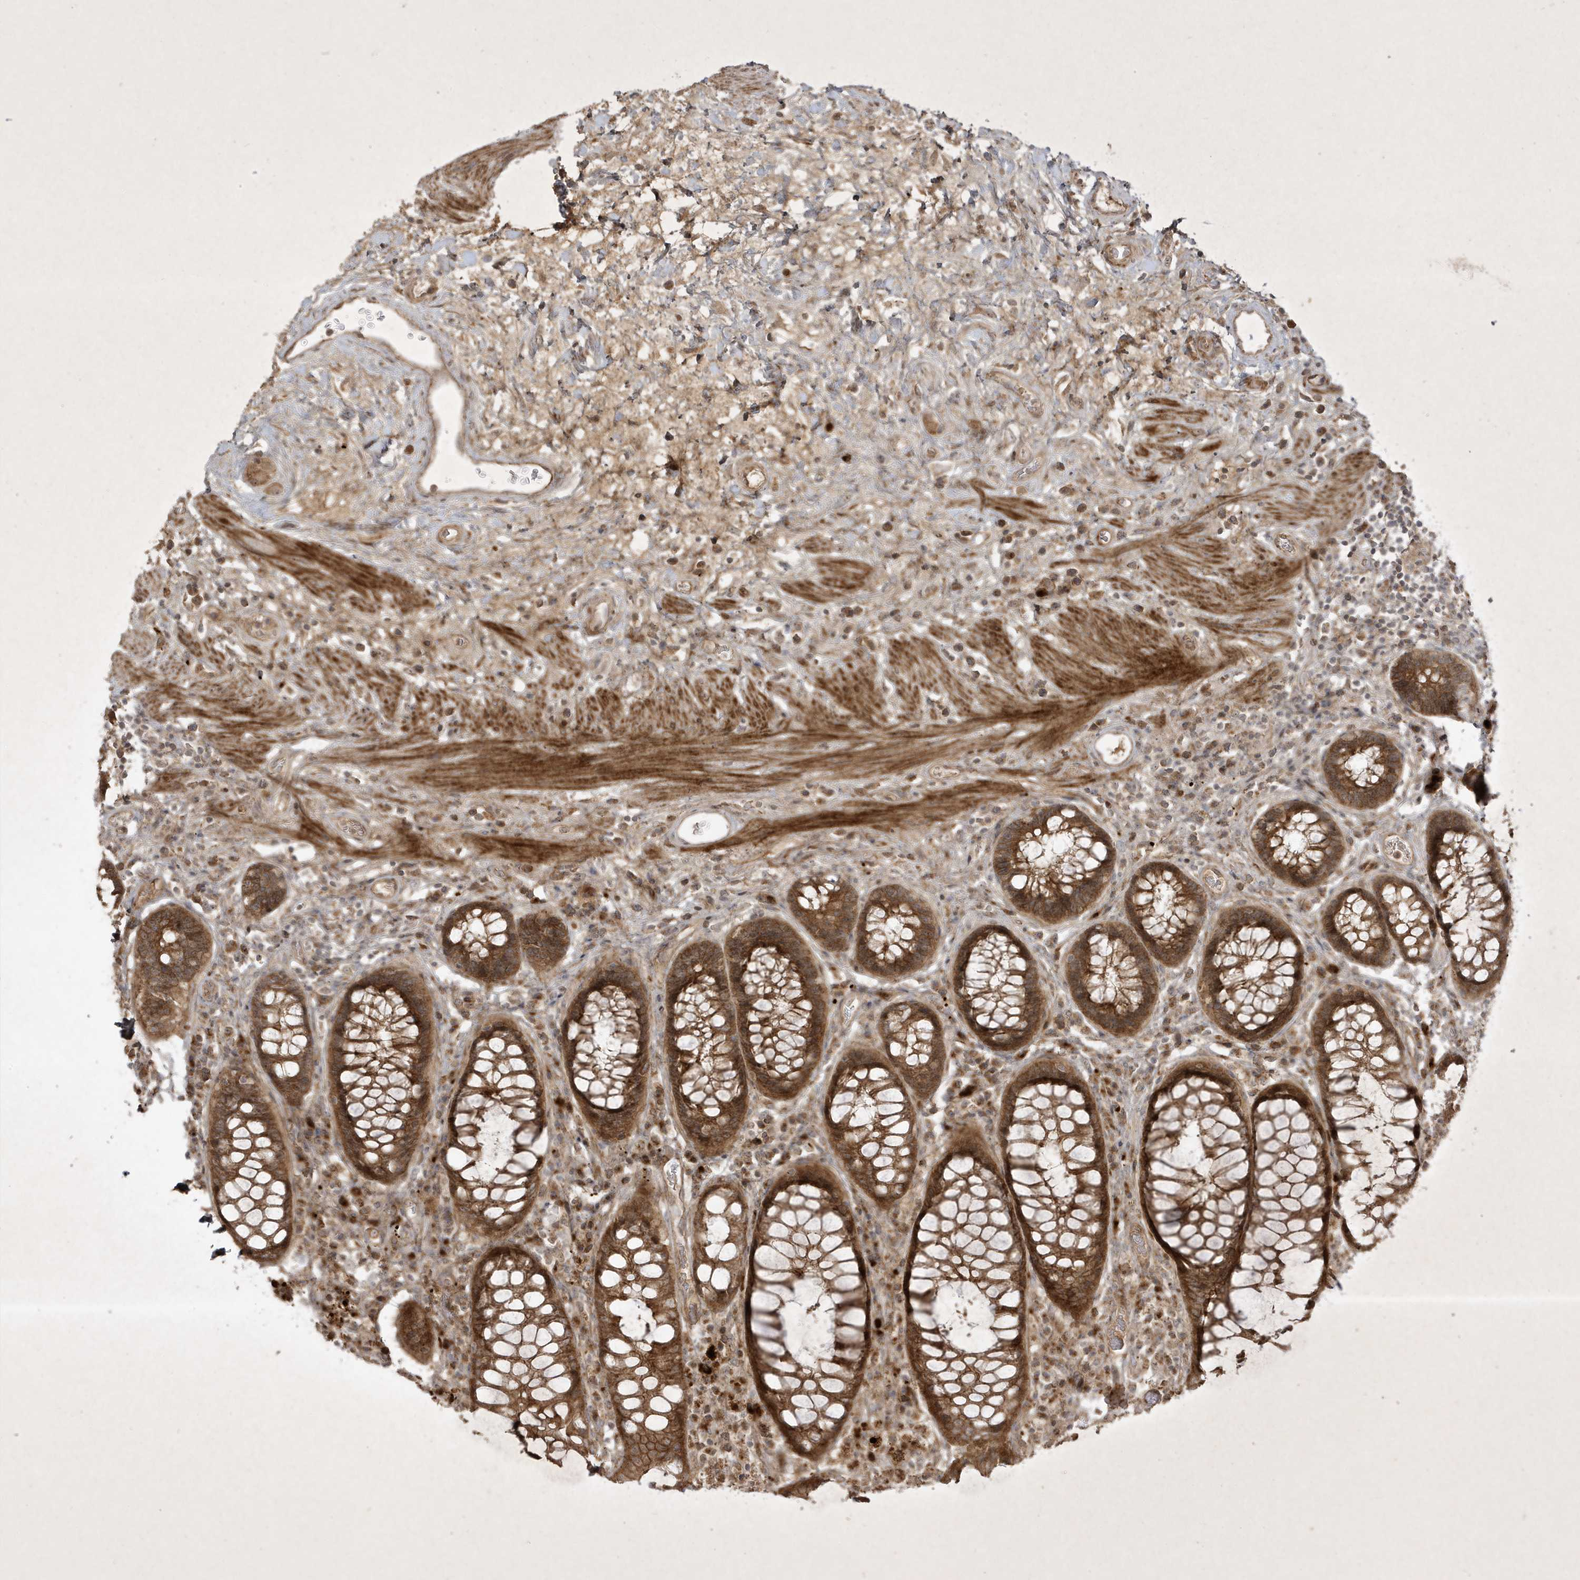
{"staining": {"intensity": "strong", "quantity": ">75%", "location": "cytoplasmic/membranous"}, "tissue": "rectum", "cell_type": "Glandular cells", "image_type": "normal", "snomed": [{"axis": "morphology", "description": "Normal tissue, NOS"}, {"axis": "topography", "description": "Rectum"}], "caption": "Protein expression analysis of normal rectum displays strong cytoplasmic/membranous expression in about >75% of glandular cells.", "gene": "FAM83C", "patient": {"sex": "male", "age": 64}}